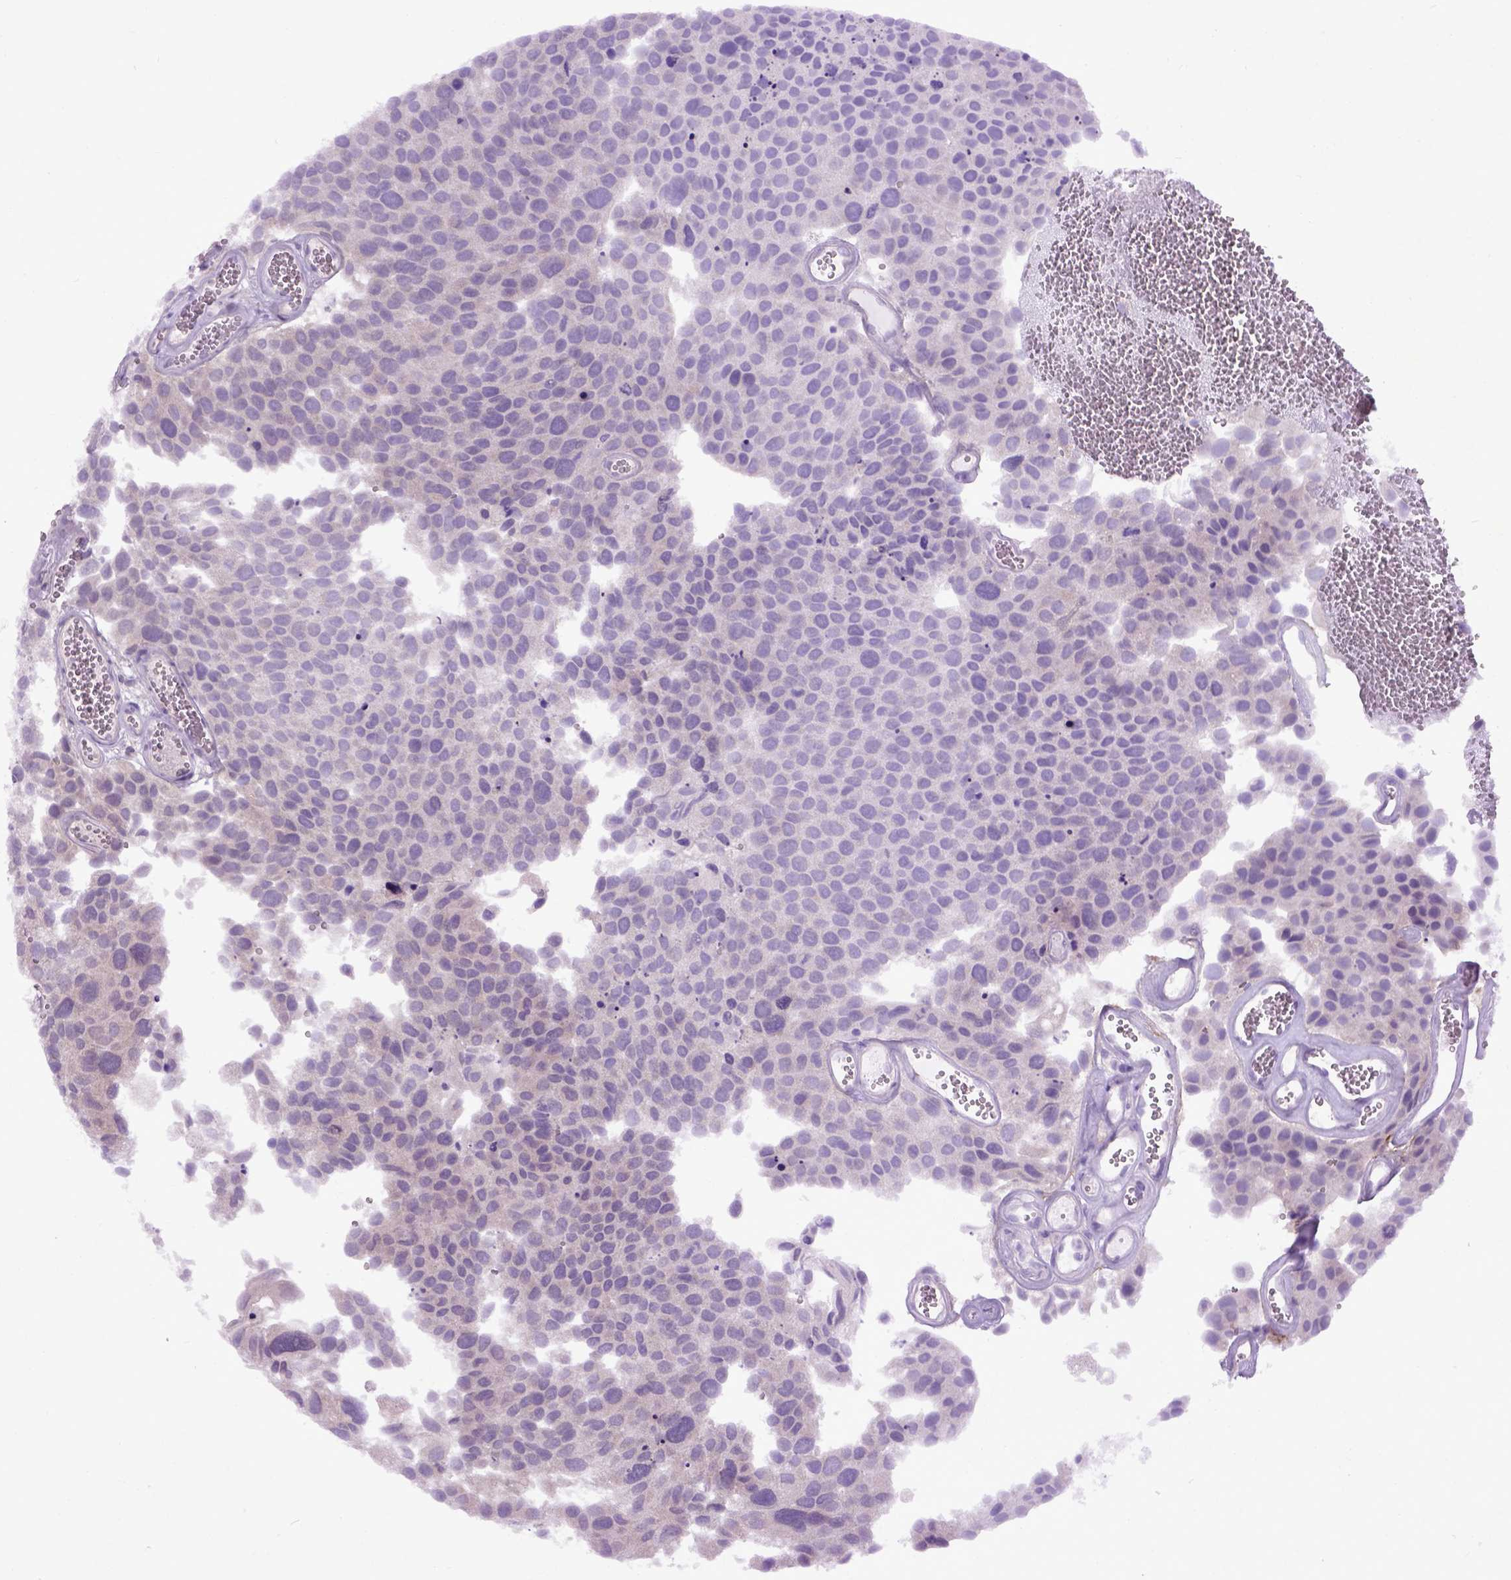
{"staining": {"intensity": "negative", "quantity": "none", "location": "none"}, "tissue": "urothelial cancer", "cell_type": "Tumor cells", "image_type": "cancer", "snomed": [{"axis": "morphology", "description": "Urothelial carcinoma, Low grade"}, {"axis": "topography", "description": "Urinary bladder"}], "caption": "An image of human urothelial carcinoma (low-grade) is negative for staining in tumor cells.", "gene": "EMILIN3", "patient": {"sex": "female", "age": 69}}